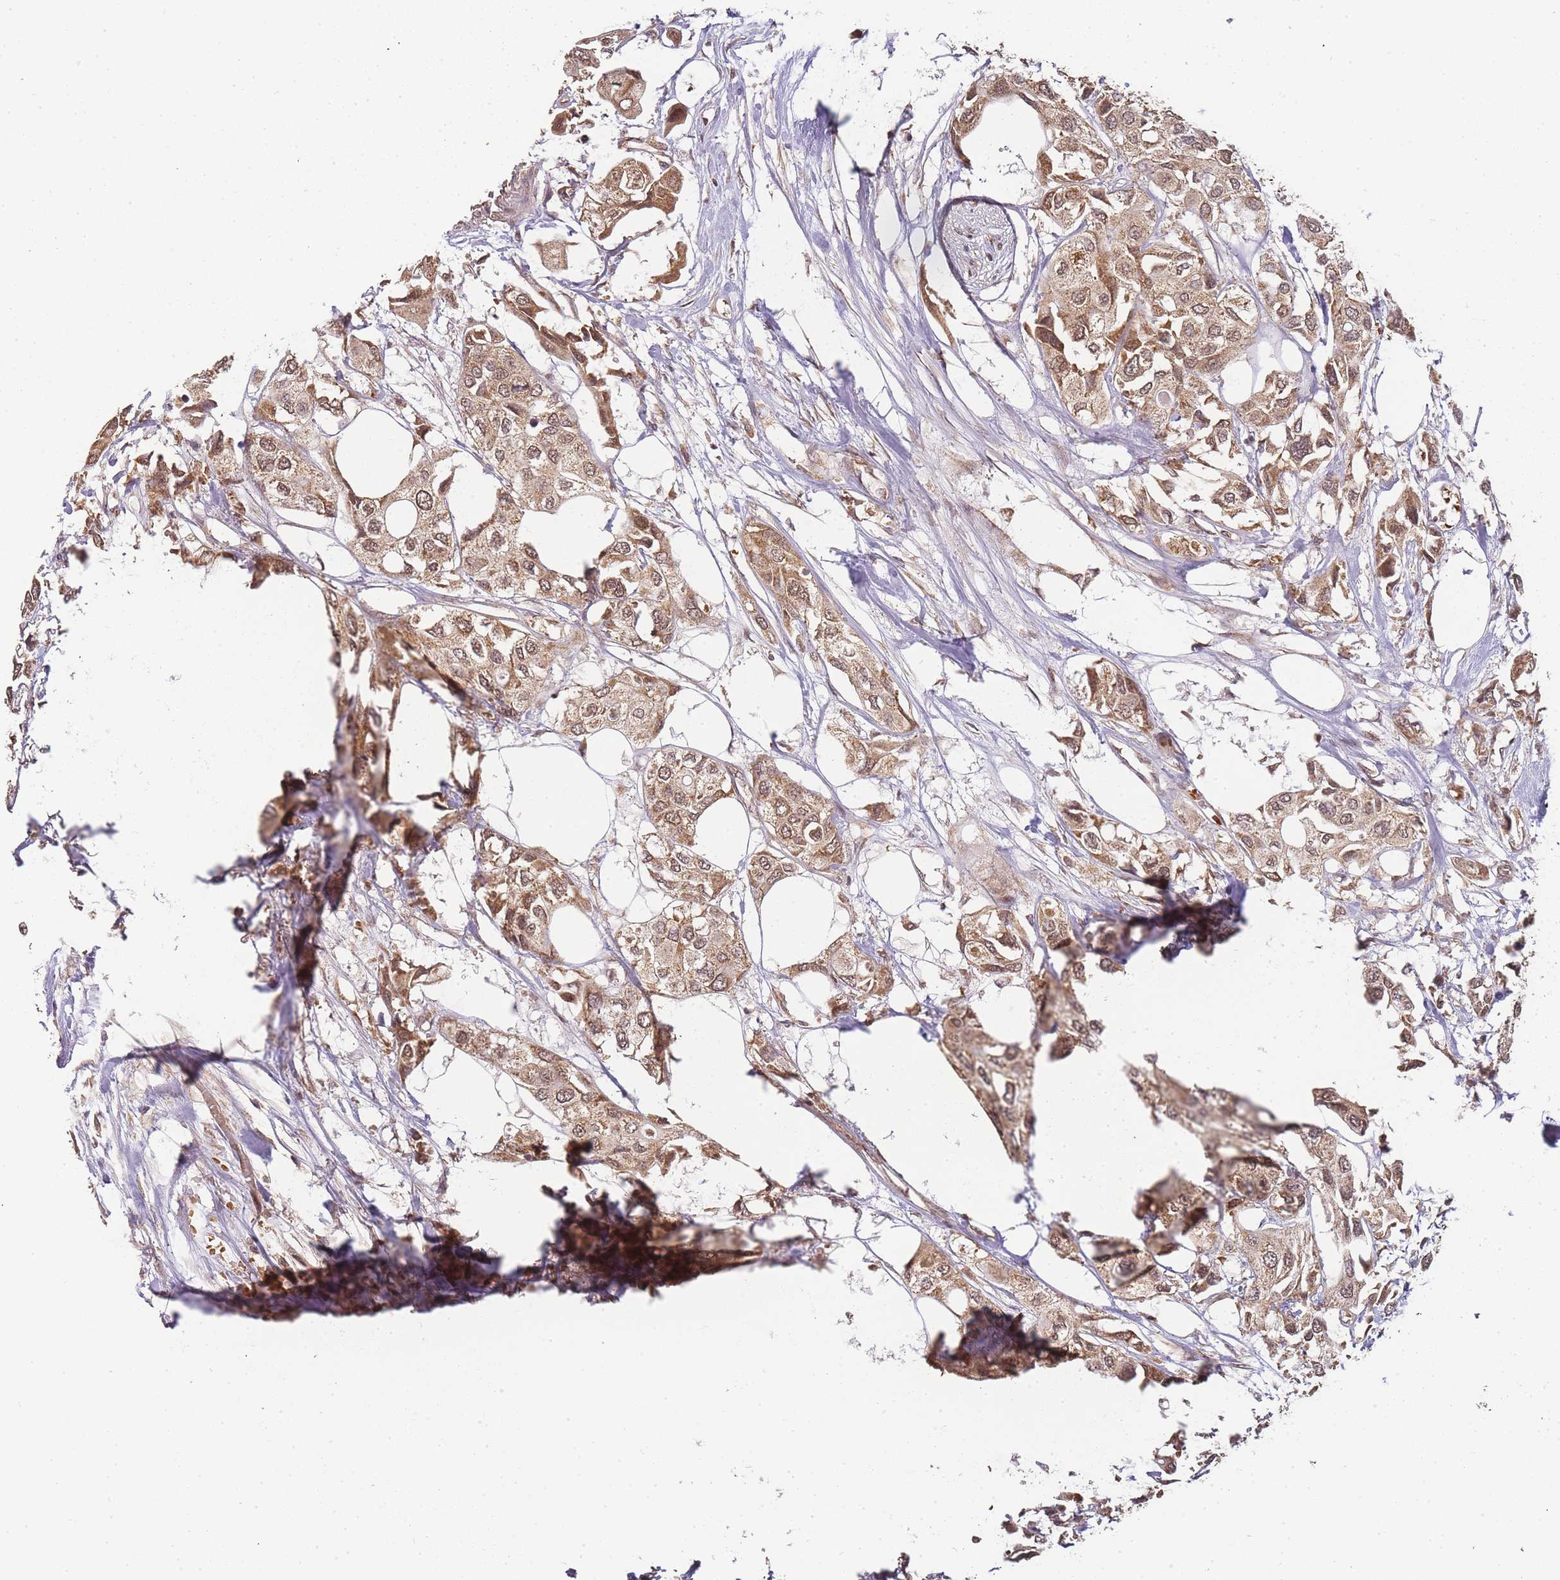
{"staining": {"intensity": "moderate", "quantity": ">75%", "location": "cytoplasmic/membranous,nuclear"}, "tissue": "urothelial cancer", "cell_type": "Tumor cells", "image_type": "cancer", "snomed": [{"axis": "morphology", "description": "Urothelial carcinoma, High grade"}, {"axis": "topography", "description": "Urinary bladder"}], "caption": "Tumor cells reveal medium levels of moderate cytoplasmic/membranous and nuclear staining in approximately >75% of cells in urothelial cancer.", "gene": "ZNF497", "patient": {"sex": "male", "age": 64}}